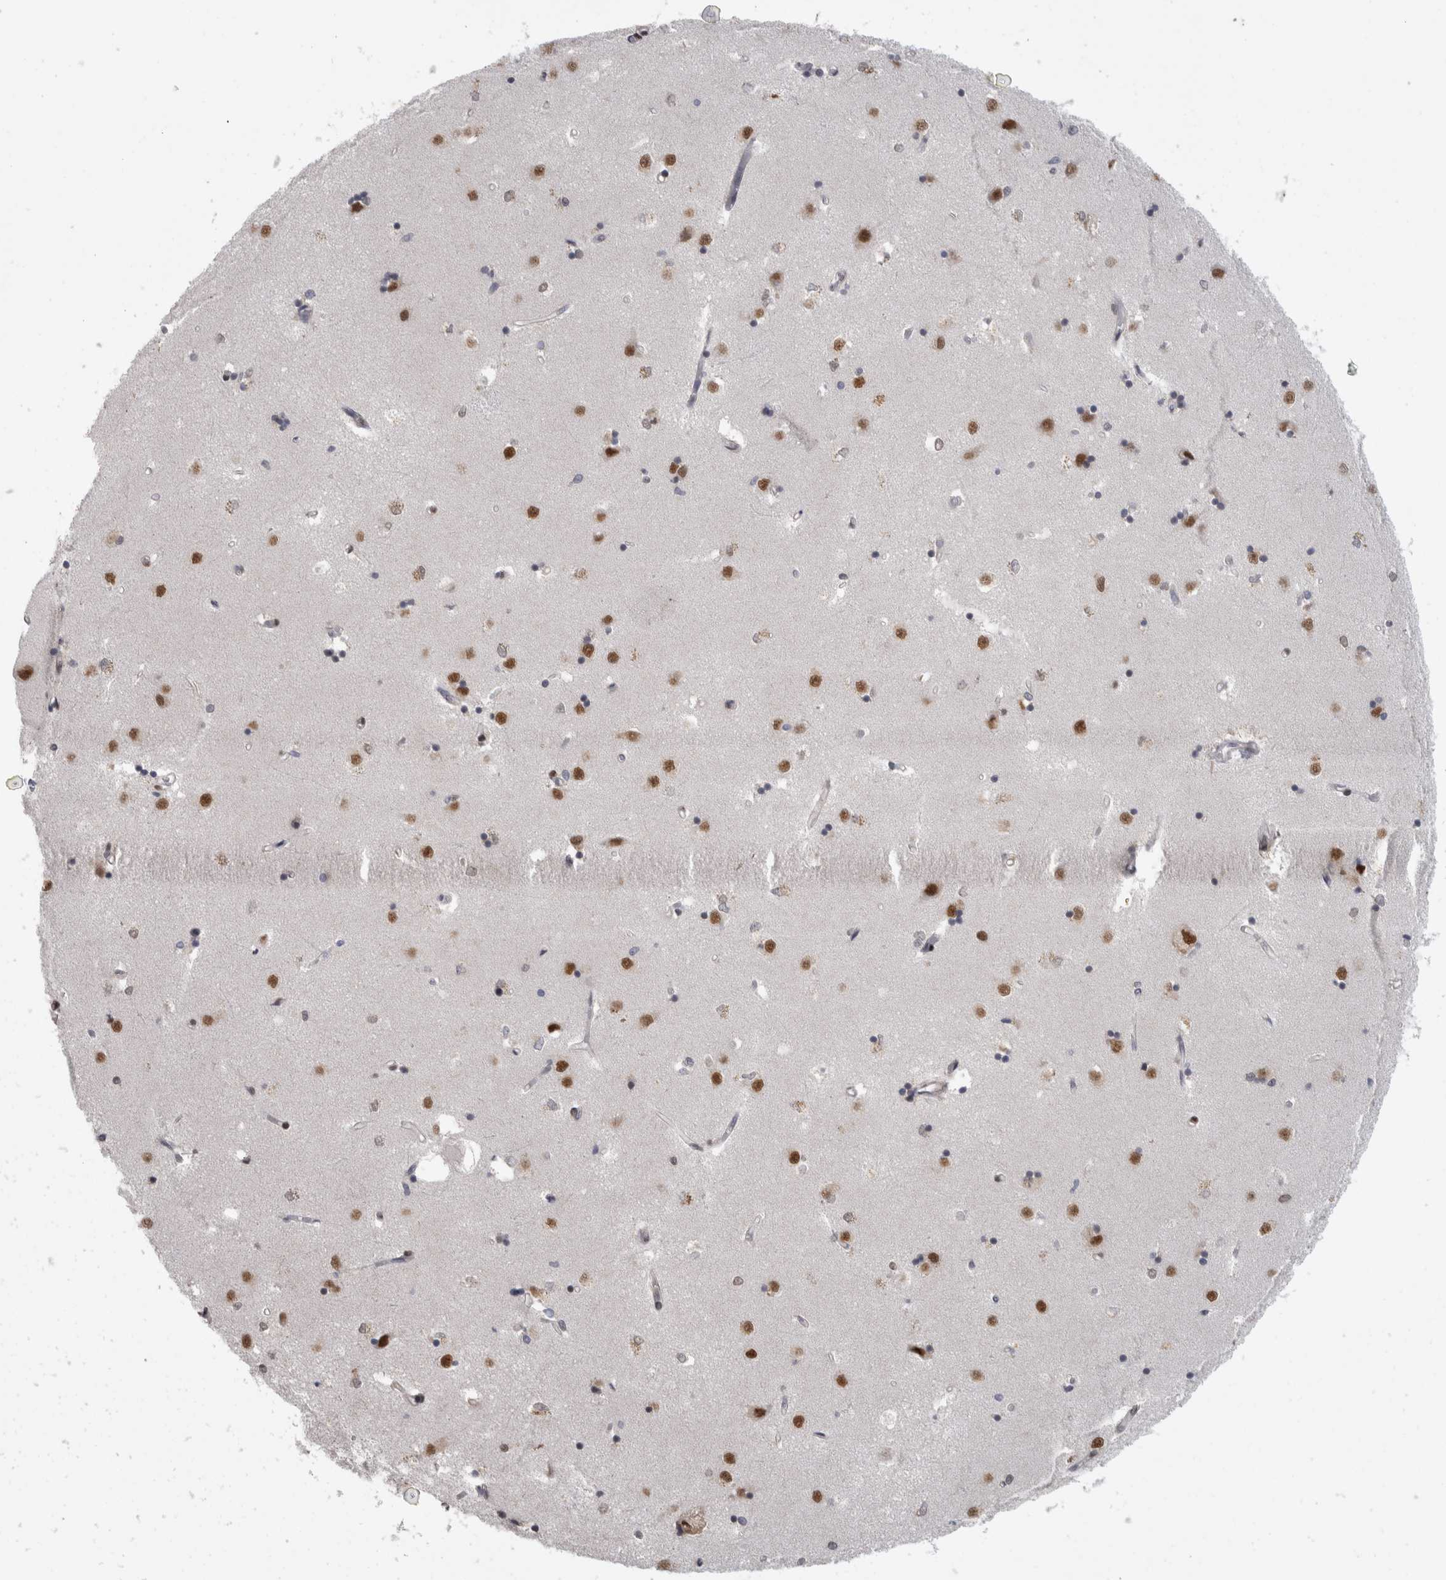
{"staining": {"intensity": "negative", "quantity": "none", "location": "none"}, "tissue": "caudate", "cell_type": "Glial cells", "image_type": "normal", "snomed": [{"axis": "morphology", "description": "Normal tissue, NOS"}, {"axis": "topography", "description": "Lateral ventricle wall"}], "caption": "High power microscopy photomicrograph of an immunohistochemistry micrograph of normal caudate, revealing no significant staining in glial cells. Nuclei are stained in blue.", "gene": "HEXIM2", "patient": {"sex": "male", "age": 45}}